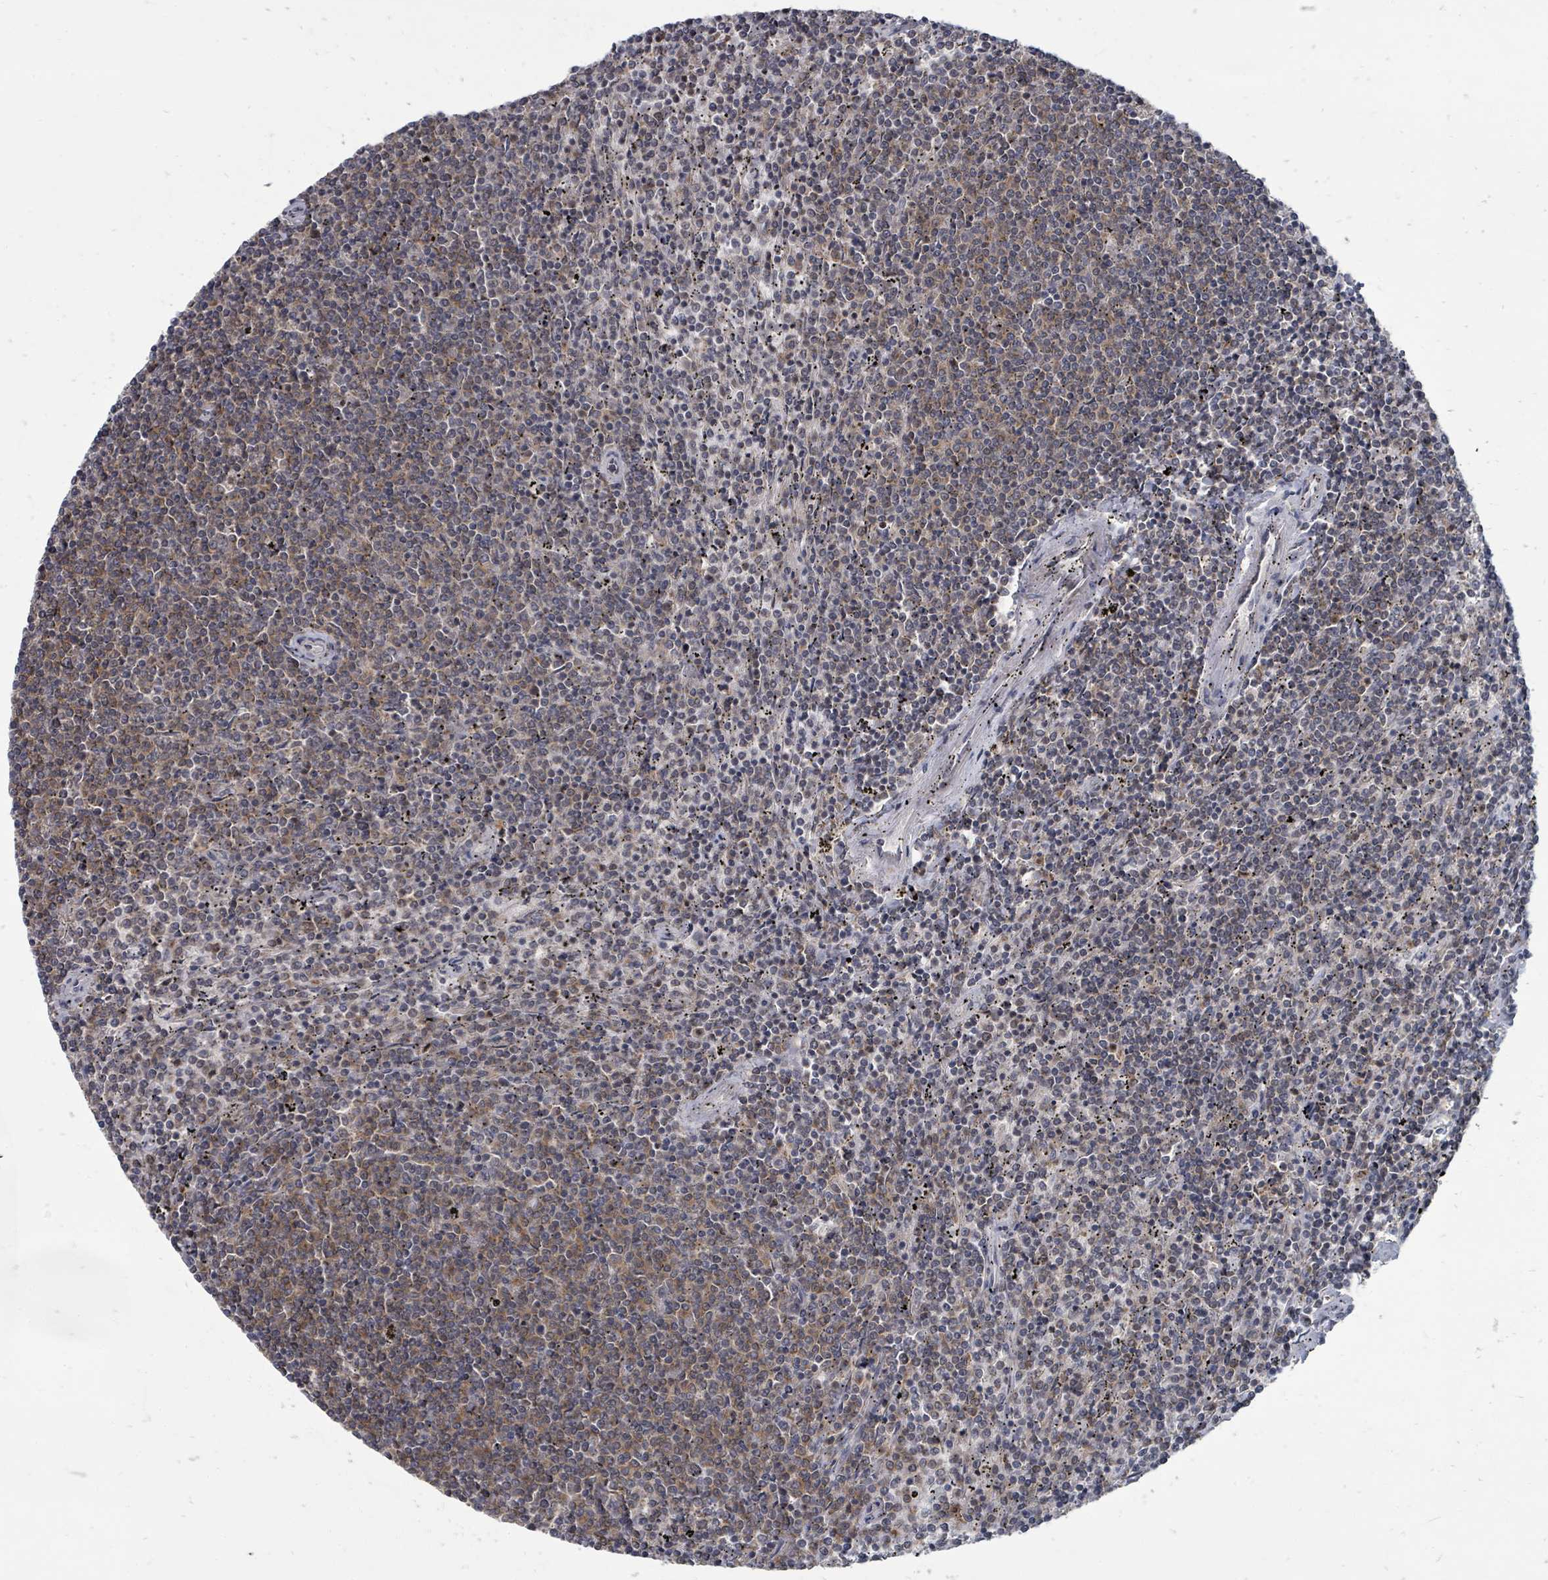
{"staining": {"intensity": "weak", "quantity": "25%-75%", "location": "cytoplasmic/membranous"}, "tissue": "lymphoma", "cell_type": "Tumor cells", "image_type": "cancer", "snomed": [{"axis": "morphology", "description": "Malignant lymphoma, non-Hodgkin's type, Low grade"}, {"axis": "topography", "description": "Spleen"}], "caption": "Immunohistochemistry (IHC) photomicrograph of lymphoma stained for a protein (brown), which exhibits low levels of weak cytoplasmic/membranous expression in about 25%-75% of tumor cells.", "gene": "MAGOHB", "patient": {"sex": "female", "age": 50}}